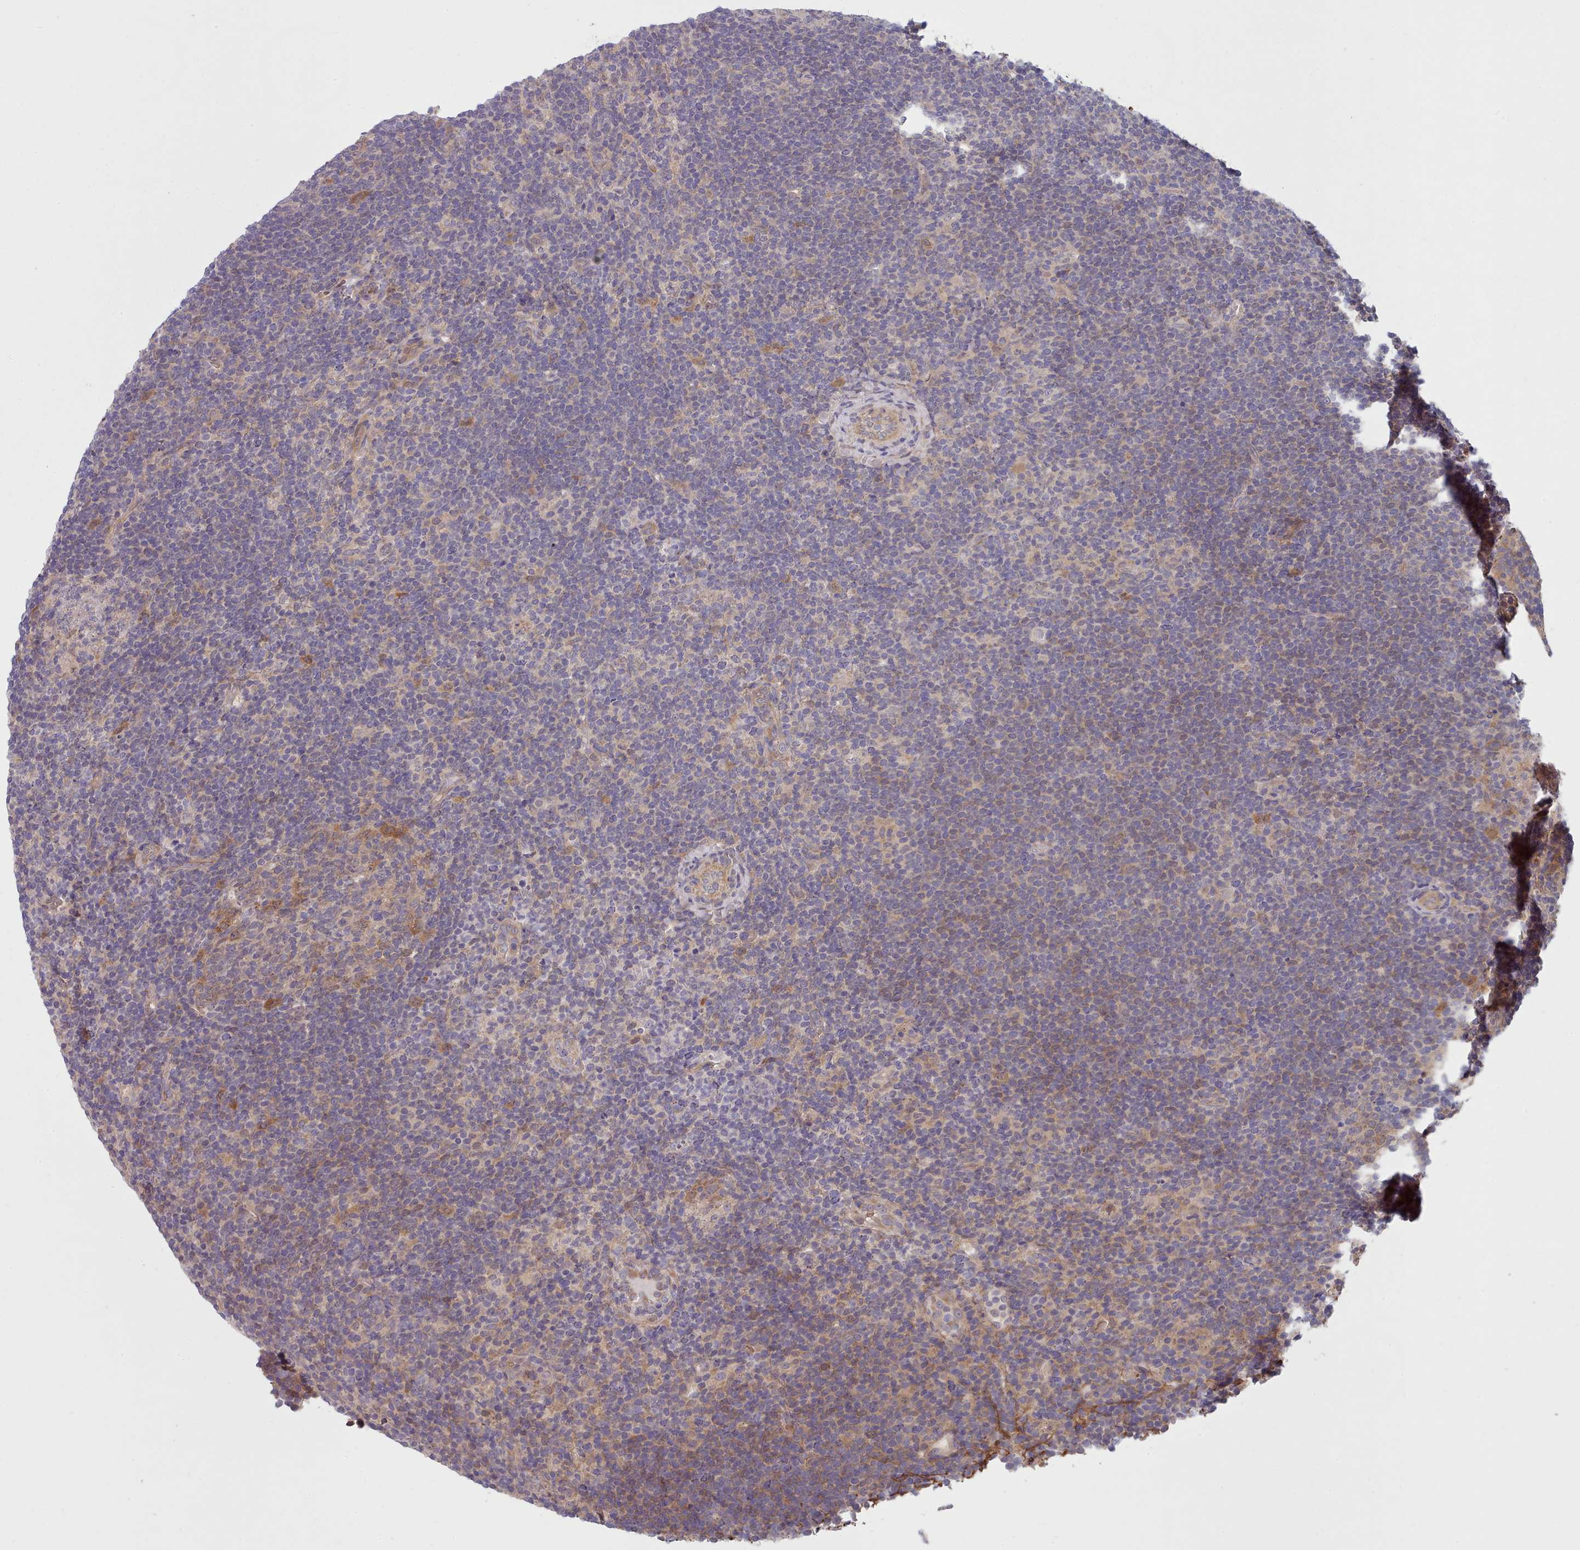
{"staining": {"intensity": "moderate", "quantity": "25%-75%", "location": "cytoplasmic/membranous,nuclear"}, "tissue": "lymphoma", "cell_type": "Tumor cells", "image_type": "cancer", "snomed": [{"axis": "morphology", "description": "Hodgkin's disease, NOS"}, {"axis": "topography", "description": "Lymph node"}], "caption": "The micrograph exhibits immunohistochemical staining of Hodgkin's disease. There is moderate cytoplasmic/membranous and nuclear expression is identified in about 25%-75% of tumor cells.", "gene": "CLNS1A", "patient": {"sex": "female", "age": 57}}